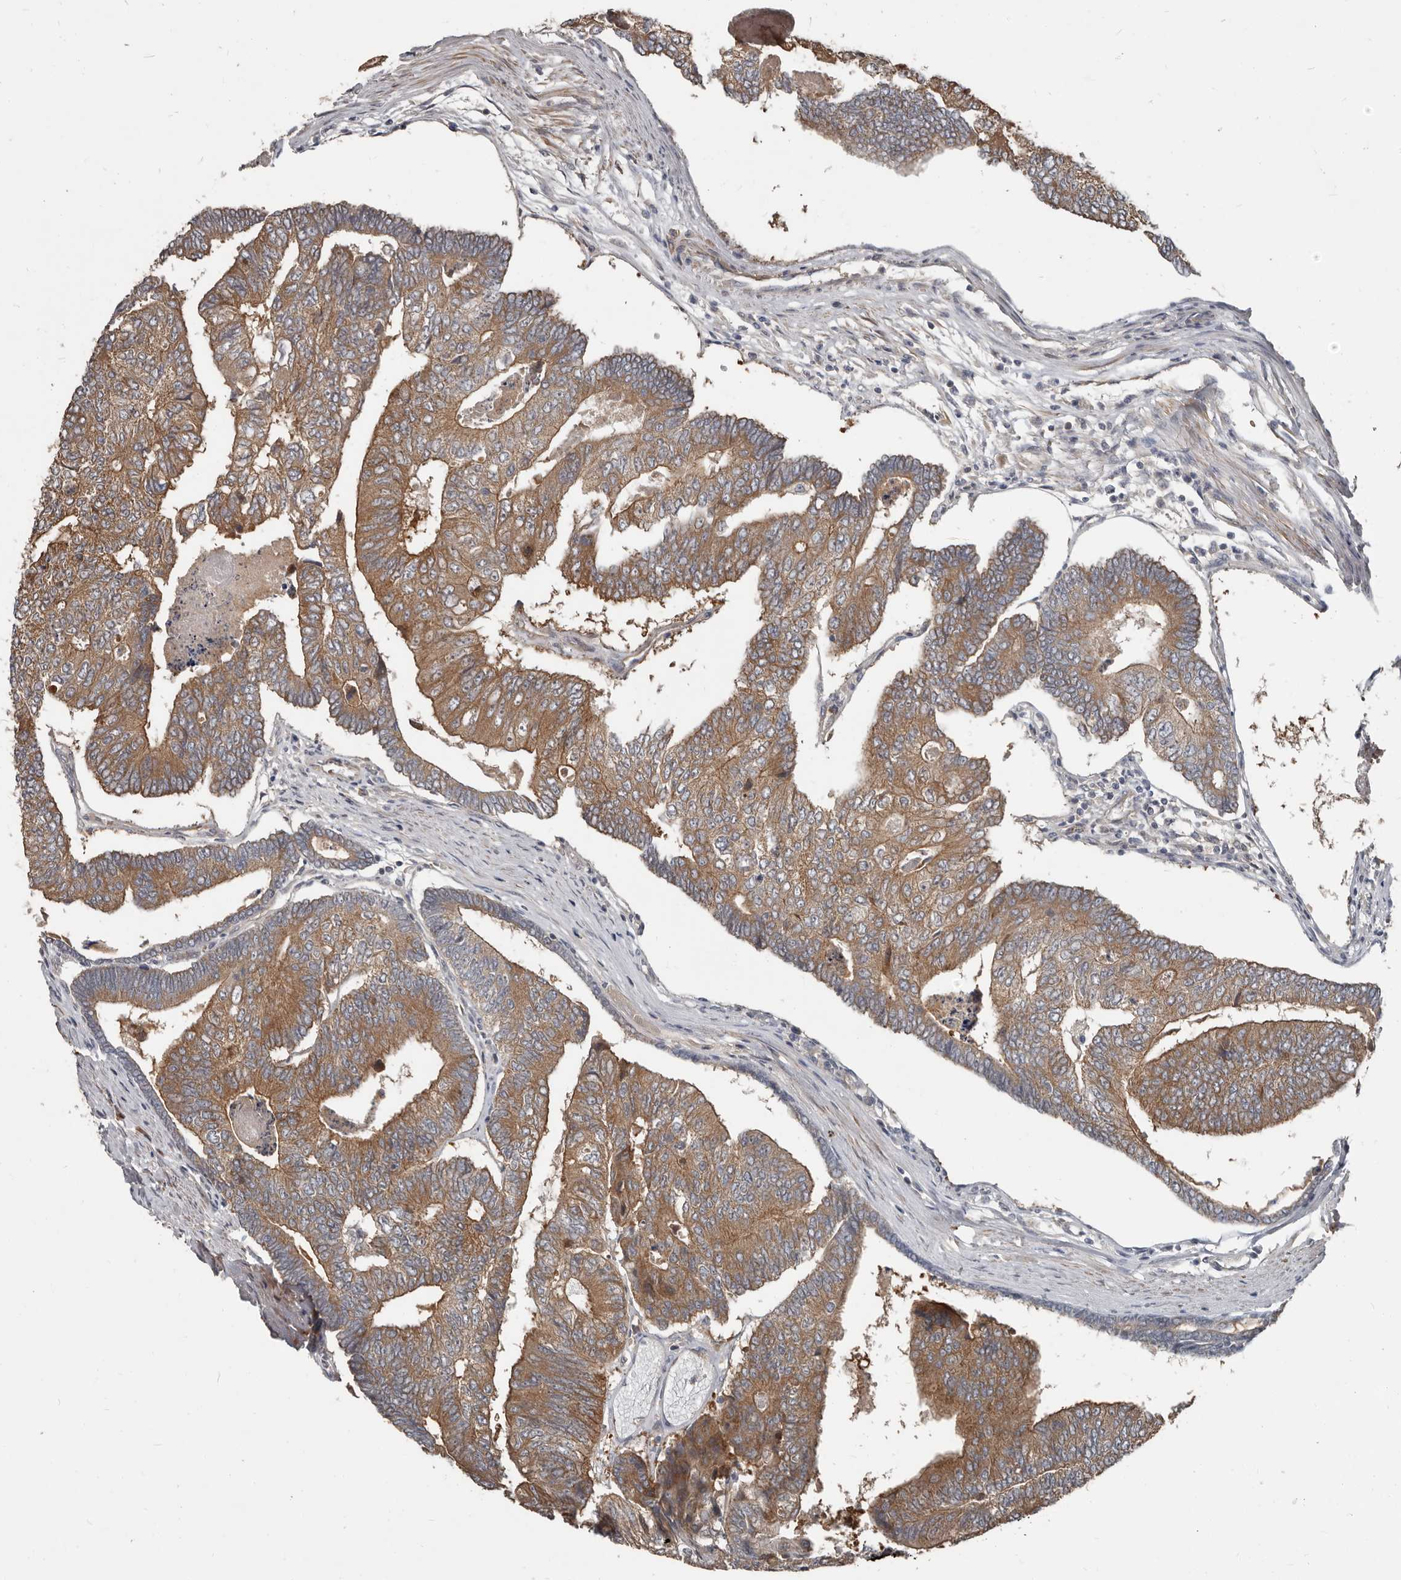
{"staining": {"intensity": "moderate", "quantity": ">75%", "location": "cytoplasmic/membranous"}, "tissue": "colorectal cancer", "cell_type": "Tumor cells", "image_type": "cancer", "snomed": [{"axis": "morphology", "description": "Adenocarcinoma, NOS"}, {"axis": "topography", "description": "Colon"}], "caption": "This is a histology image of immunohistochemistry staining of adenocarcinoma (colorectal), which shows moderate positivity in the cytoplasmic/membranous of tumor cells.", "gene": "AKNAD1", "patient": {"sex": "female", "age": 67}}